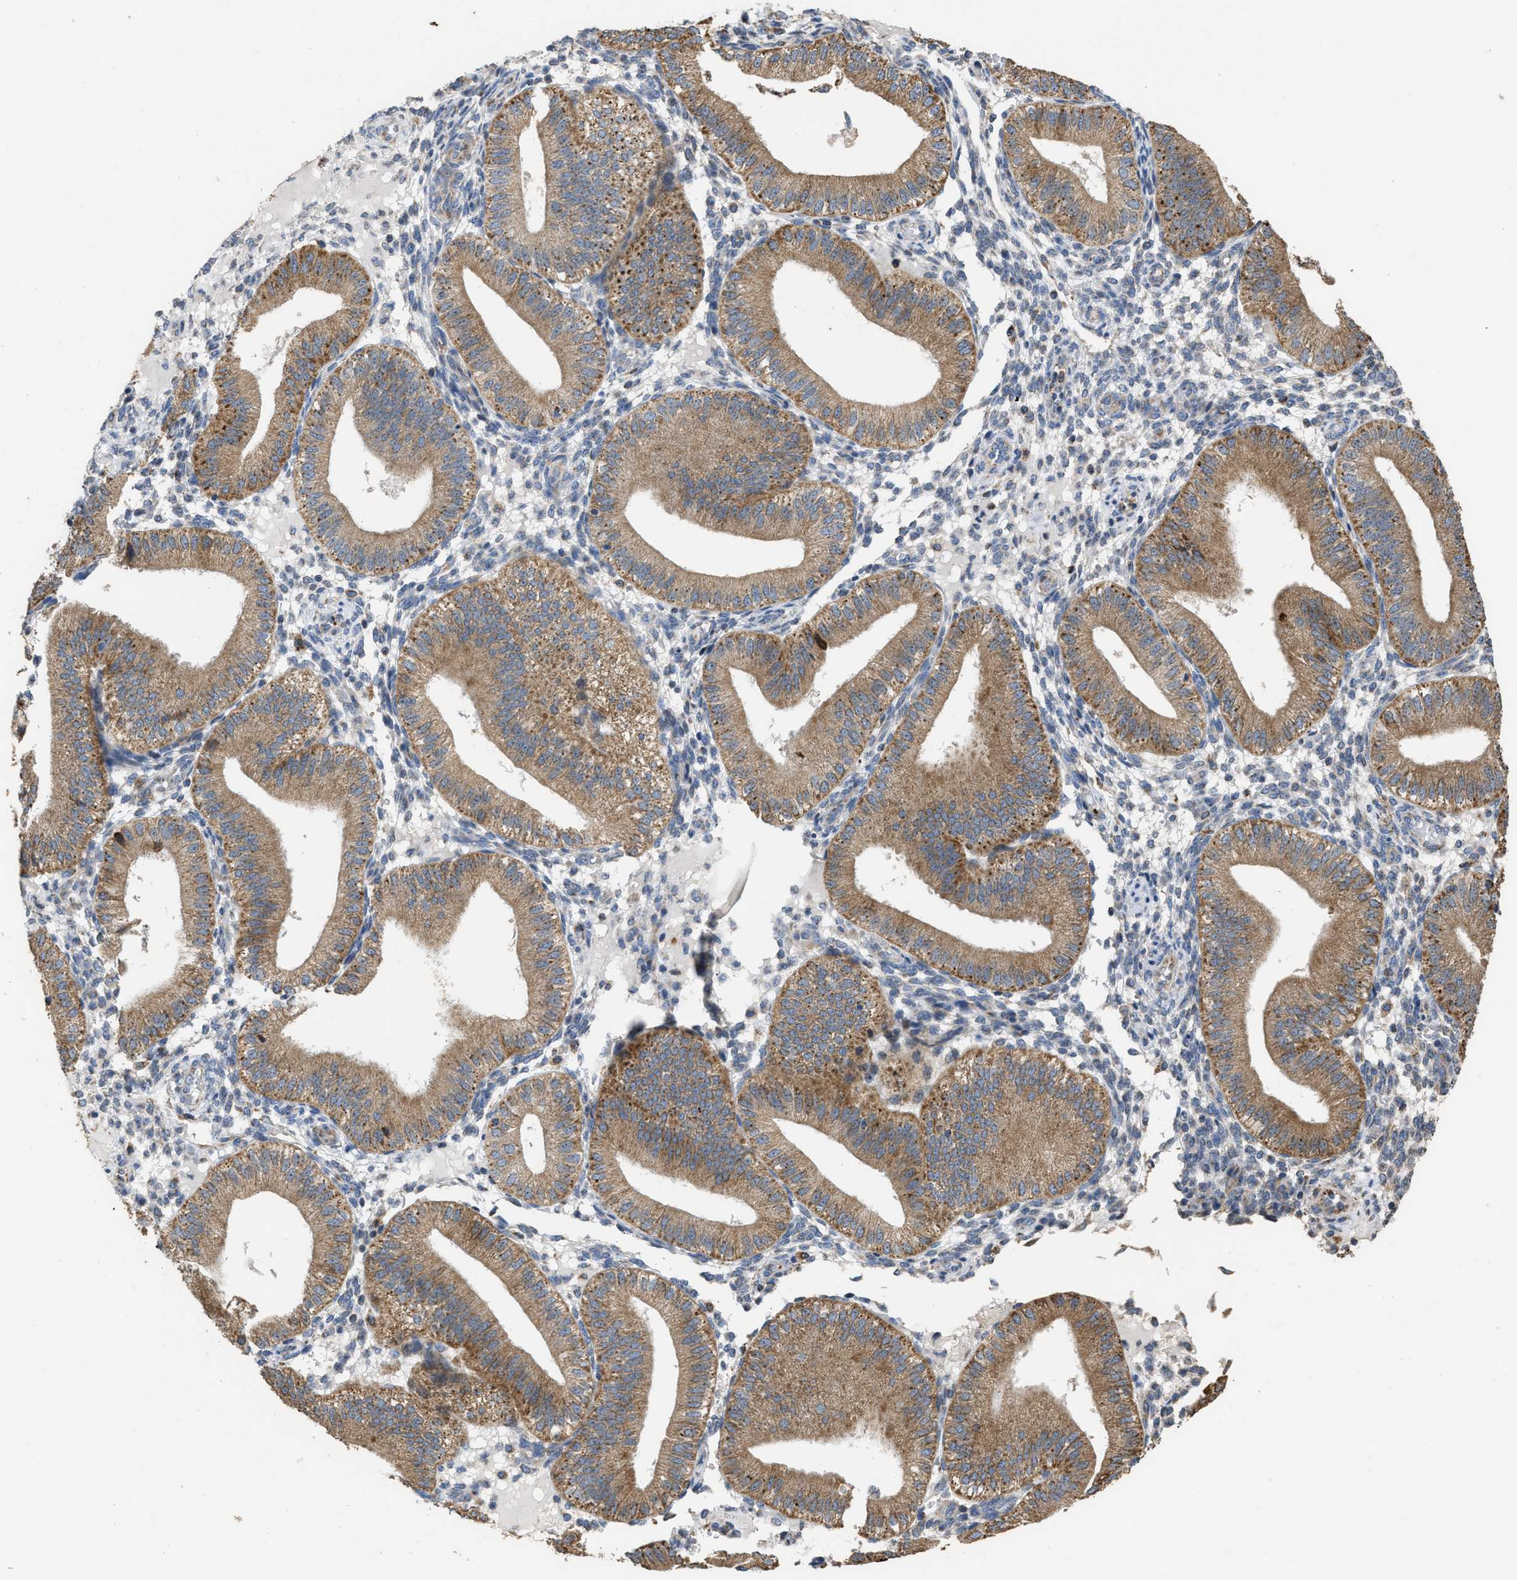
{"staining": {"intensity": "negative", "quantity": "none", "location": "none"}, "tissue": "endometrium", "cell_type": "Cells in endometrial stroma", "image_type": "normal", "snomed": [{"axis": "morphology", "description": "Normal tissue, NOS"}, {"axis": "topography", "description": "Endometrium"}], "caption": "DAB (3,3'-diaminobenzidine) immunohistochemical staining of unremarkable endometrium shows no significant positivity in cells in endometrial stroma.", "gene": "AK2", "patient": {"sex": "female", "age": 39}}